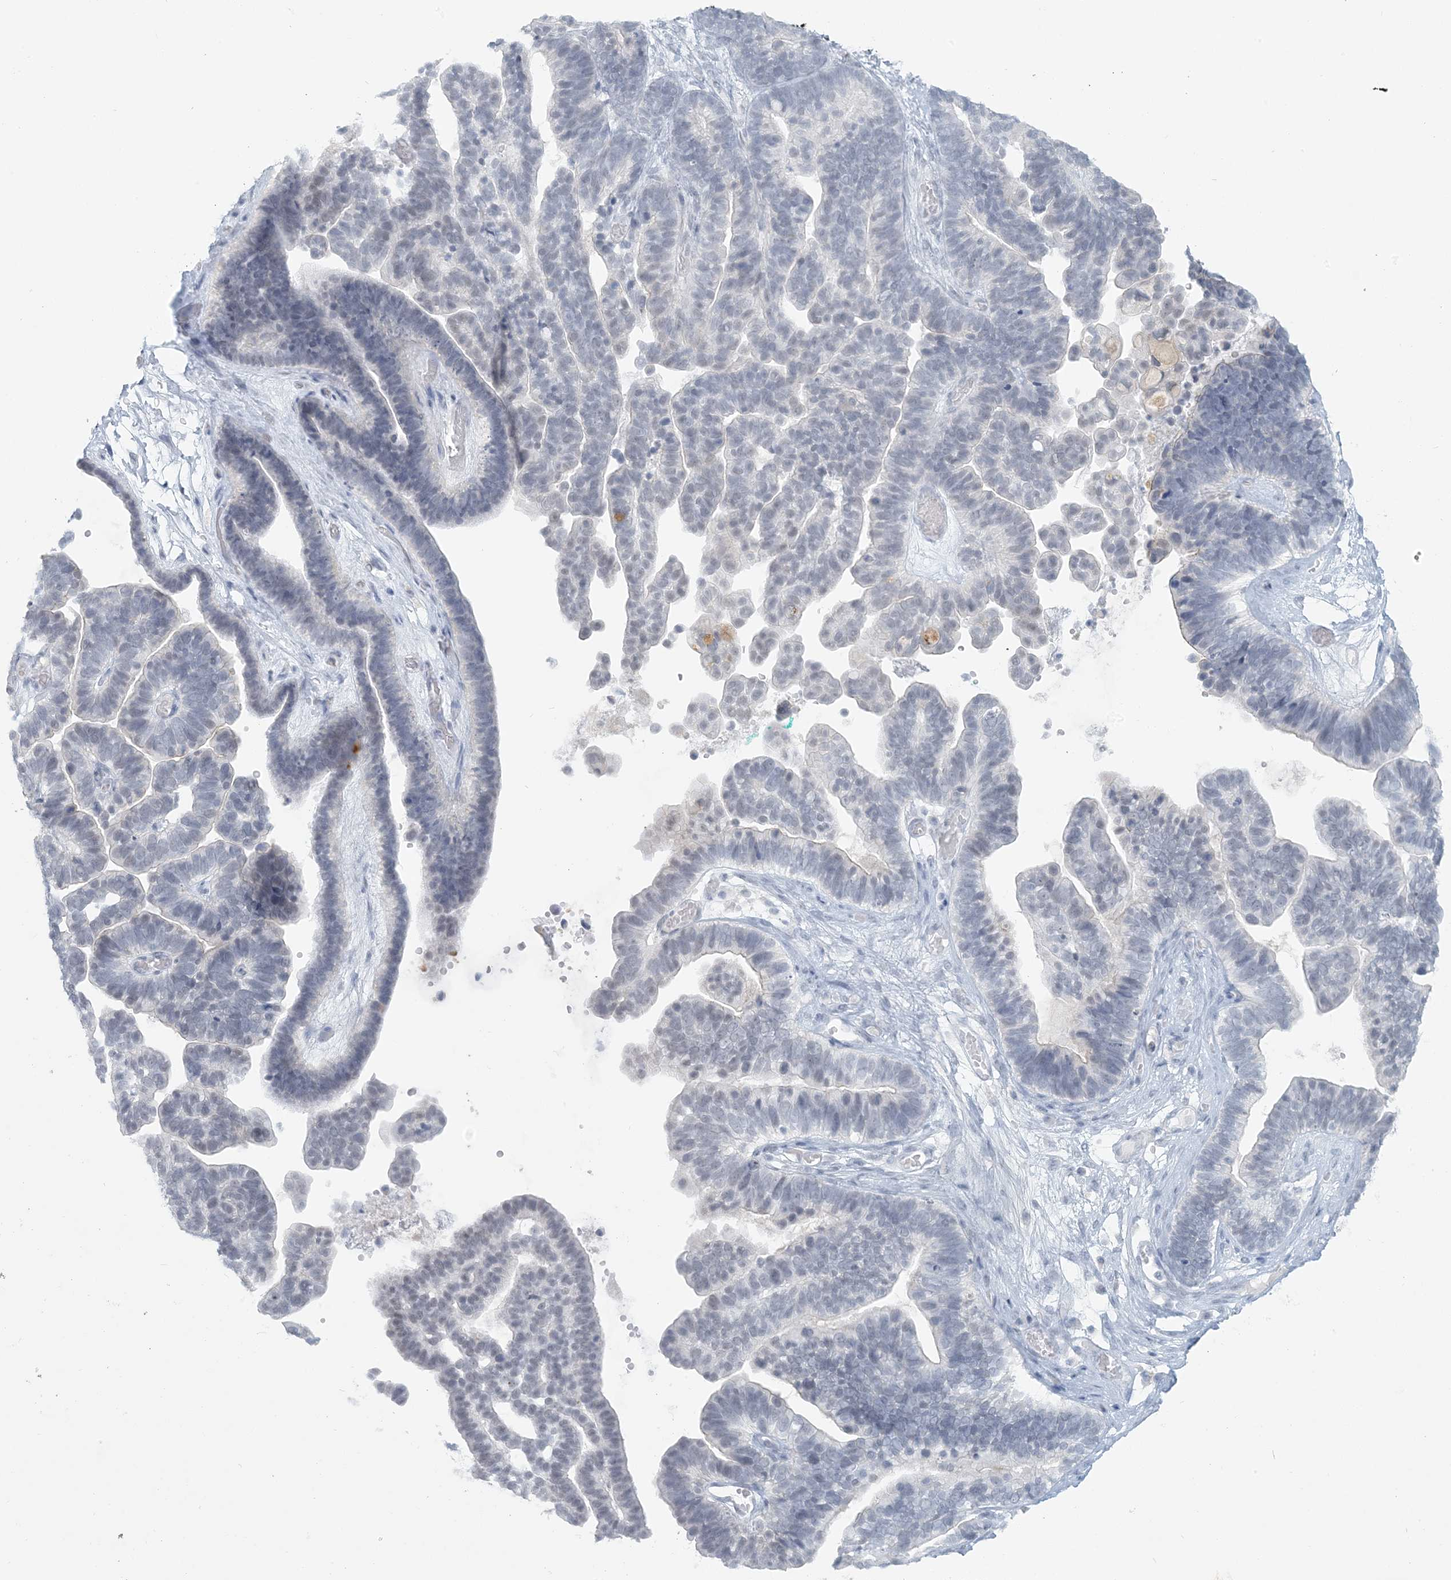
{"staining": {"intensity": "negative", "quantity": "none", "location": "none"}, "tissue": "ovarian cancer", "cell_type": "Tumor cells", "image_type": "cancer", "snomed": [{"axis": "morphology", "description": "Cystadenocarcinoma, serous, NOS"}, {"axis": "topography", "description": "Ovary"}], "caption": "IHC photomicrograph of neoplastic tissue: human ovarian cancer stained with DAB demonstrates no significant protein expression in tumor cells.", "gene": "SCML1", "patient": {"sex": "female", "age": 56}}